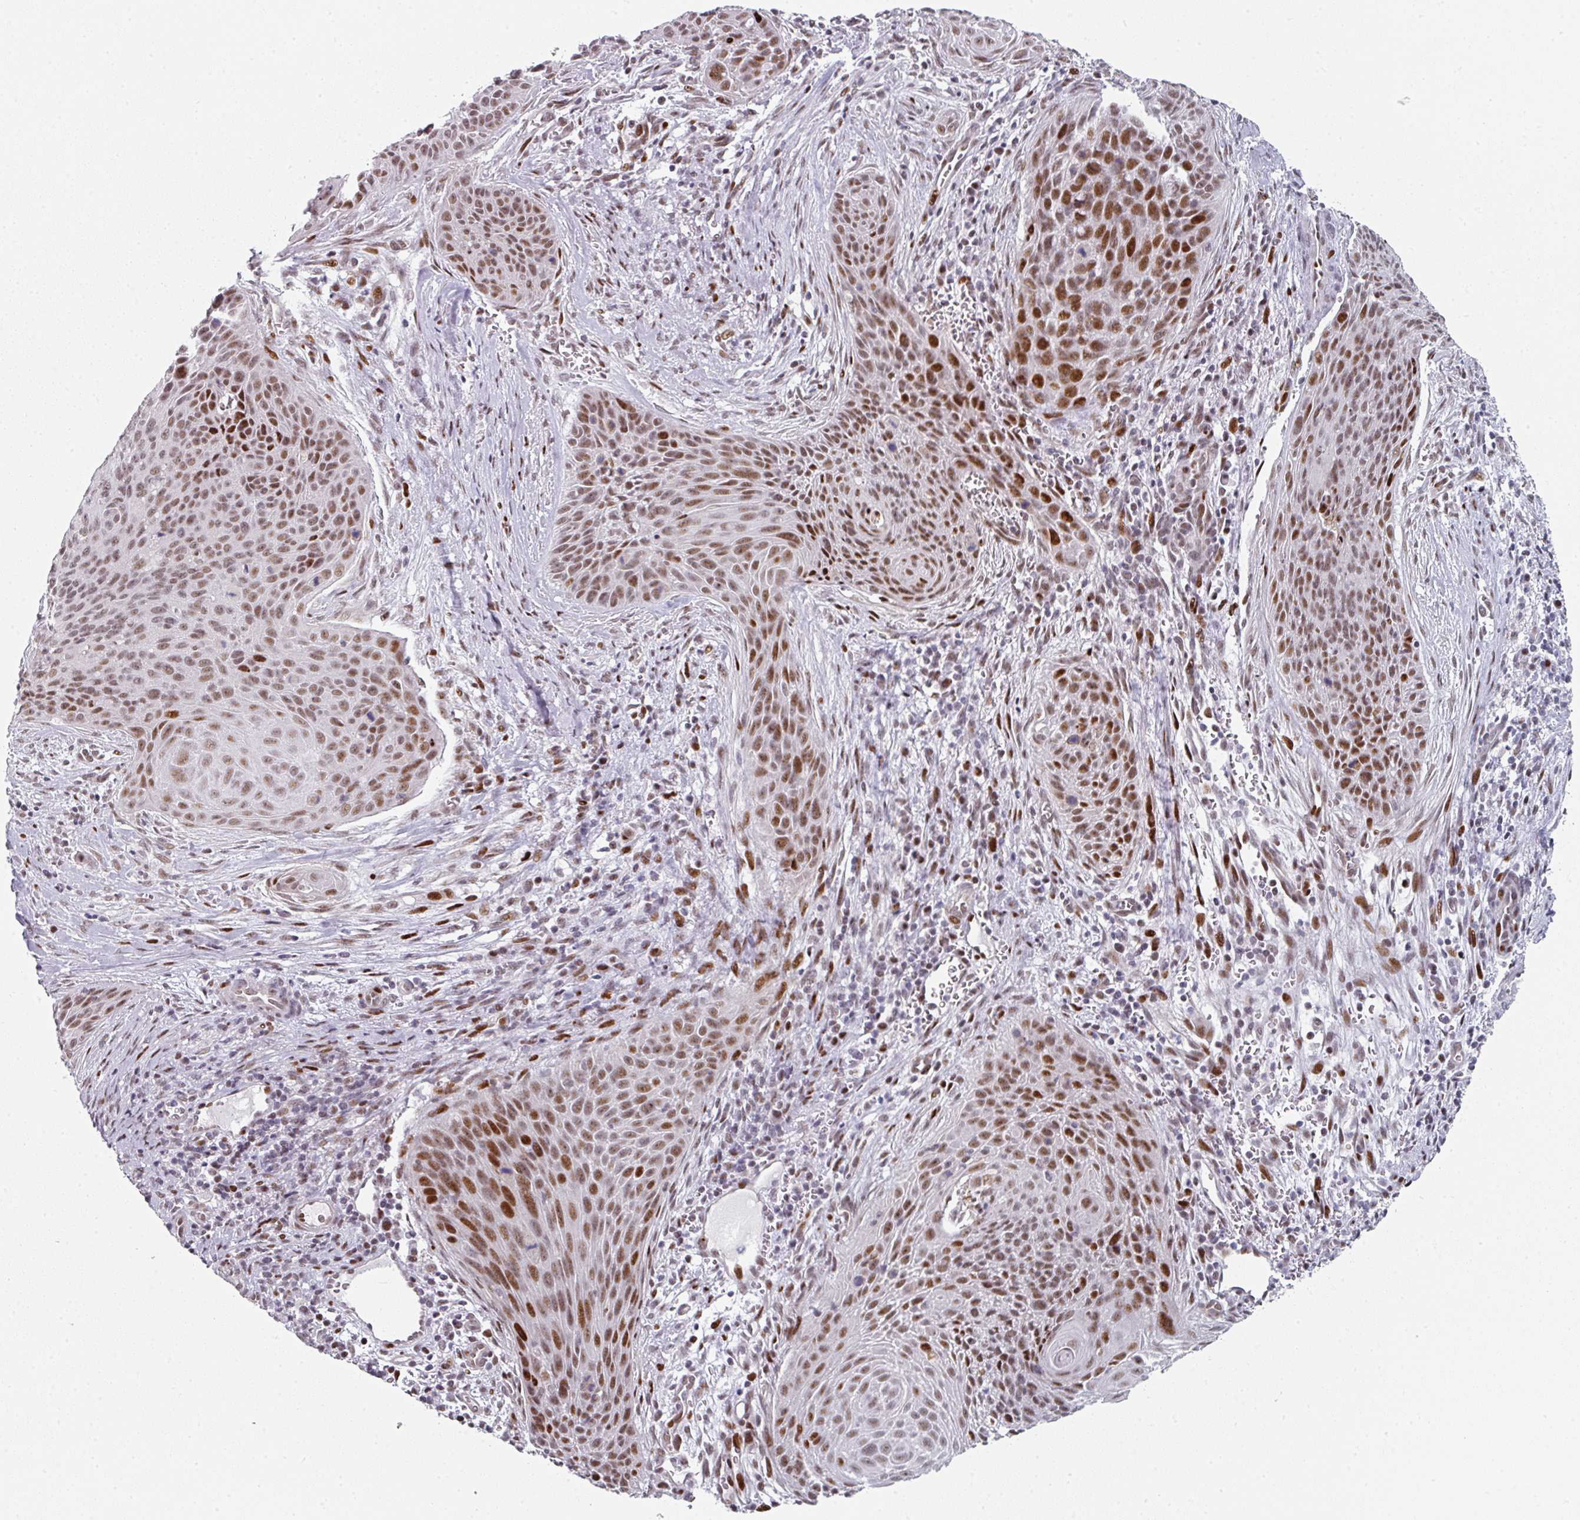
{"staining": {"intensity": "moderate", "quantity": ">75%", "location": "nuclear"}, "tissue": "cervical cancer", "cell_type": "Tumor cells", "image_type": "cancer", "snomed": [{"axis": "morphology", "description": "Squamous cell carcinoma, NOS"}, {"axis": "topography", "description": "Cervix"}], "caption": "IHC of human squamous cell carcinoma (cervical) displays medium levels of moderate nuclear expression in about >75% of tumor cells.", "gene": "SF3B5", "patient": {"sex": "female", "age": 55}}